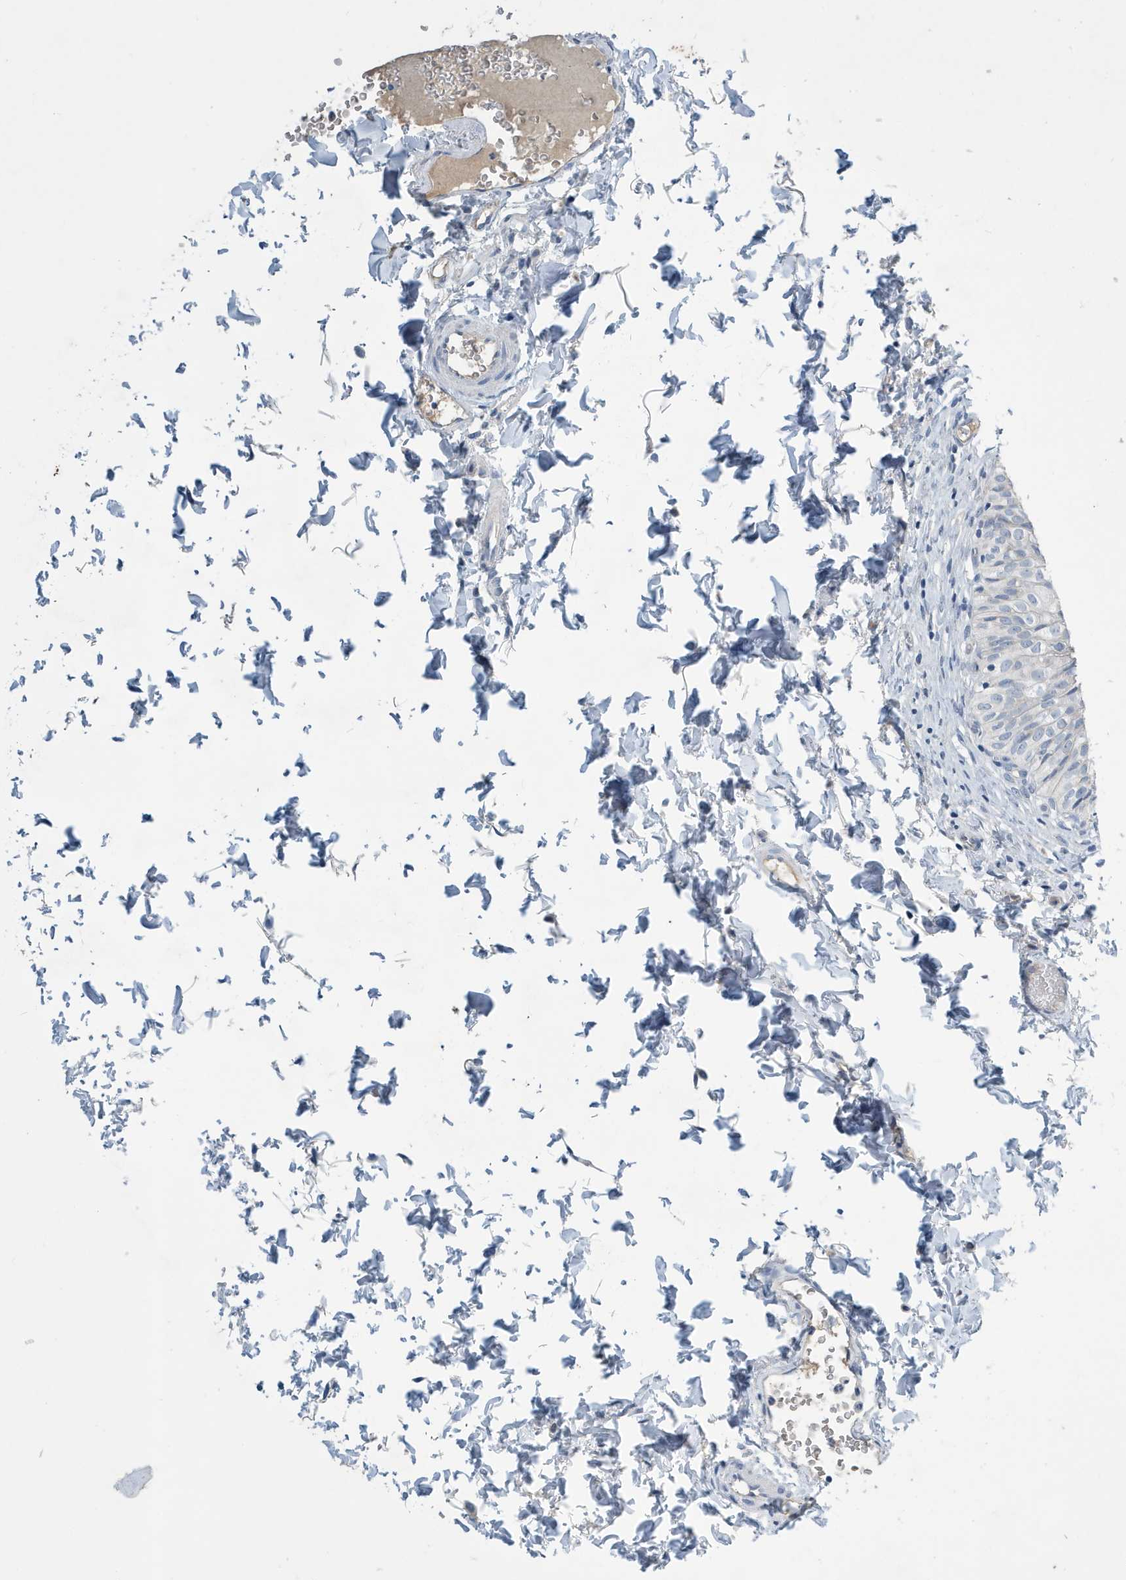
{"staining": {"intensity": "weak", "quantity": "<25%", "location": "cytoplasmic/membranous"}, "tissue": "urinary bladder", "cell_type": "Urothelial cells", "image_type": "normal", "snomed": [{"axis": "morphology", "description": "Normal tissue, NOS"}, {"axis": "topography", "description": "Urinary bladder"}], "caption": "IHC of benign urinary bladder demonstrates no positivity in urothelial cells.", "gene": "UGT2B4", "patient": {"sex": "male", "age": 55}}